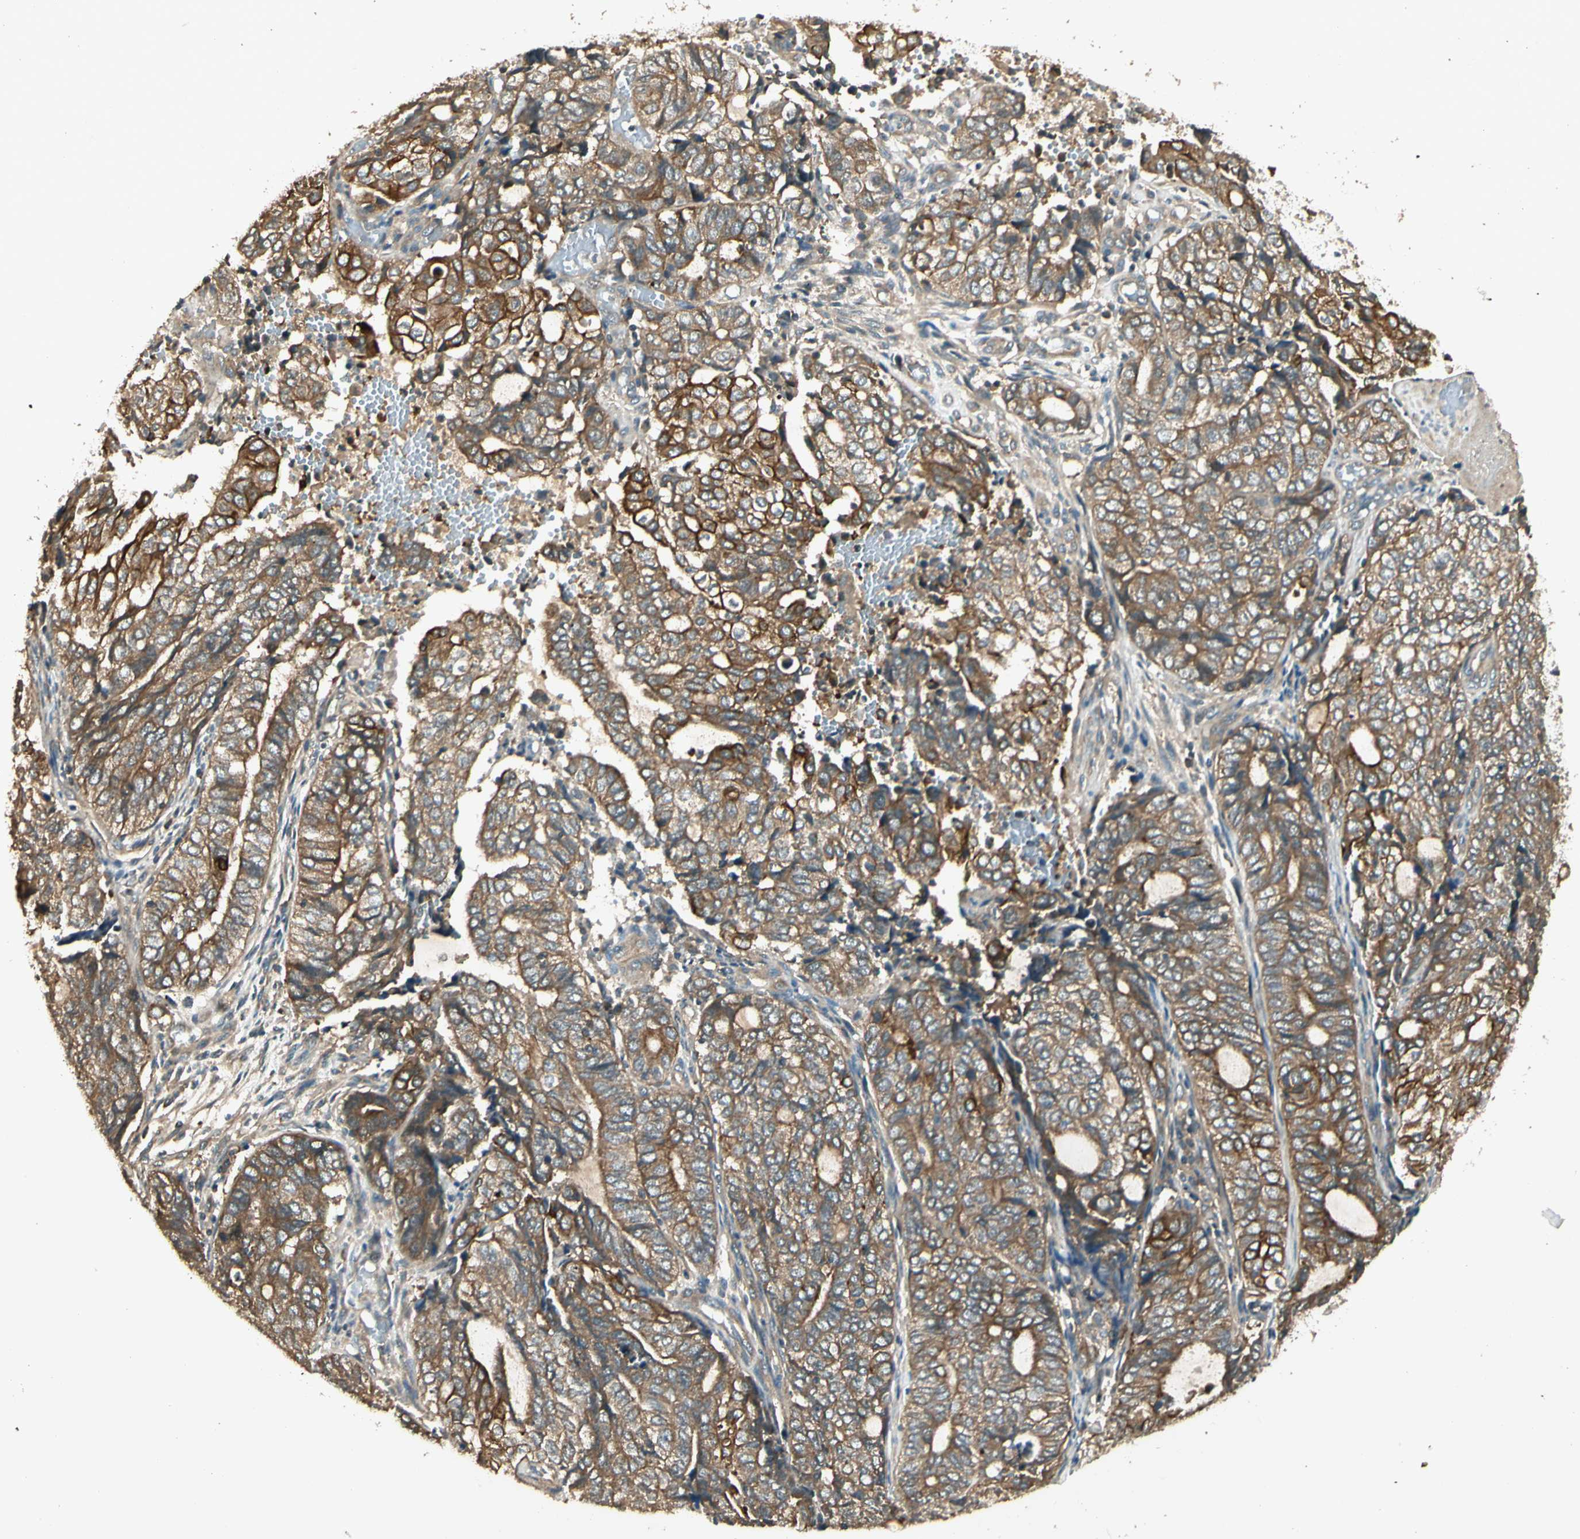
{"staining": {"intensity": "moderate", "quantity": ">75%", "location": "cytoplasmic/membranous"}, "tissue": "endometrial cancer", "cell_type": "Tumor cells", "image_type": "cancer", "snomed": [{"axis": "morphology", "description": "Adenocarcinoma, NOS"}, {"axis": "topography", "description": "Uterus"}, {"axis": "topography", "description": "Endometrium"}], "caption": "Protein expression analysis of adenocarcinoma (endometrial) demonstrates moderate cytoplasmic/membranous staining in about >75% of tumor cells. (Stains: DAB (3,3'-diaminobenzidine) in brown, nuclei in blue, Microscopy: brightfield microscopy at high magnification).", "gene": "PFDN5", "patient": {"sex": "female", "age": 70}}